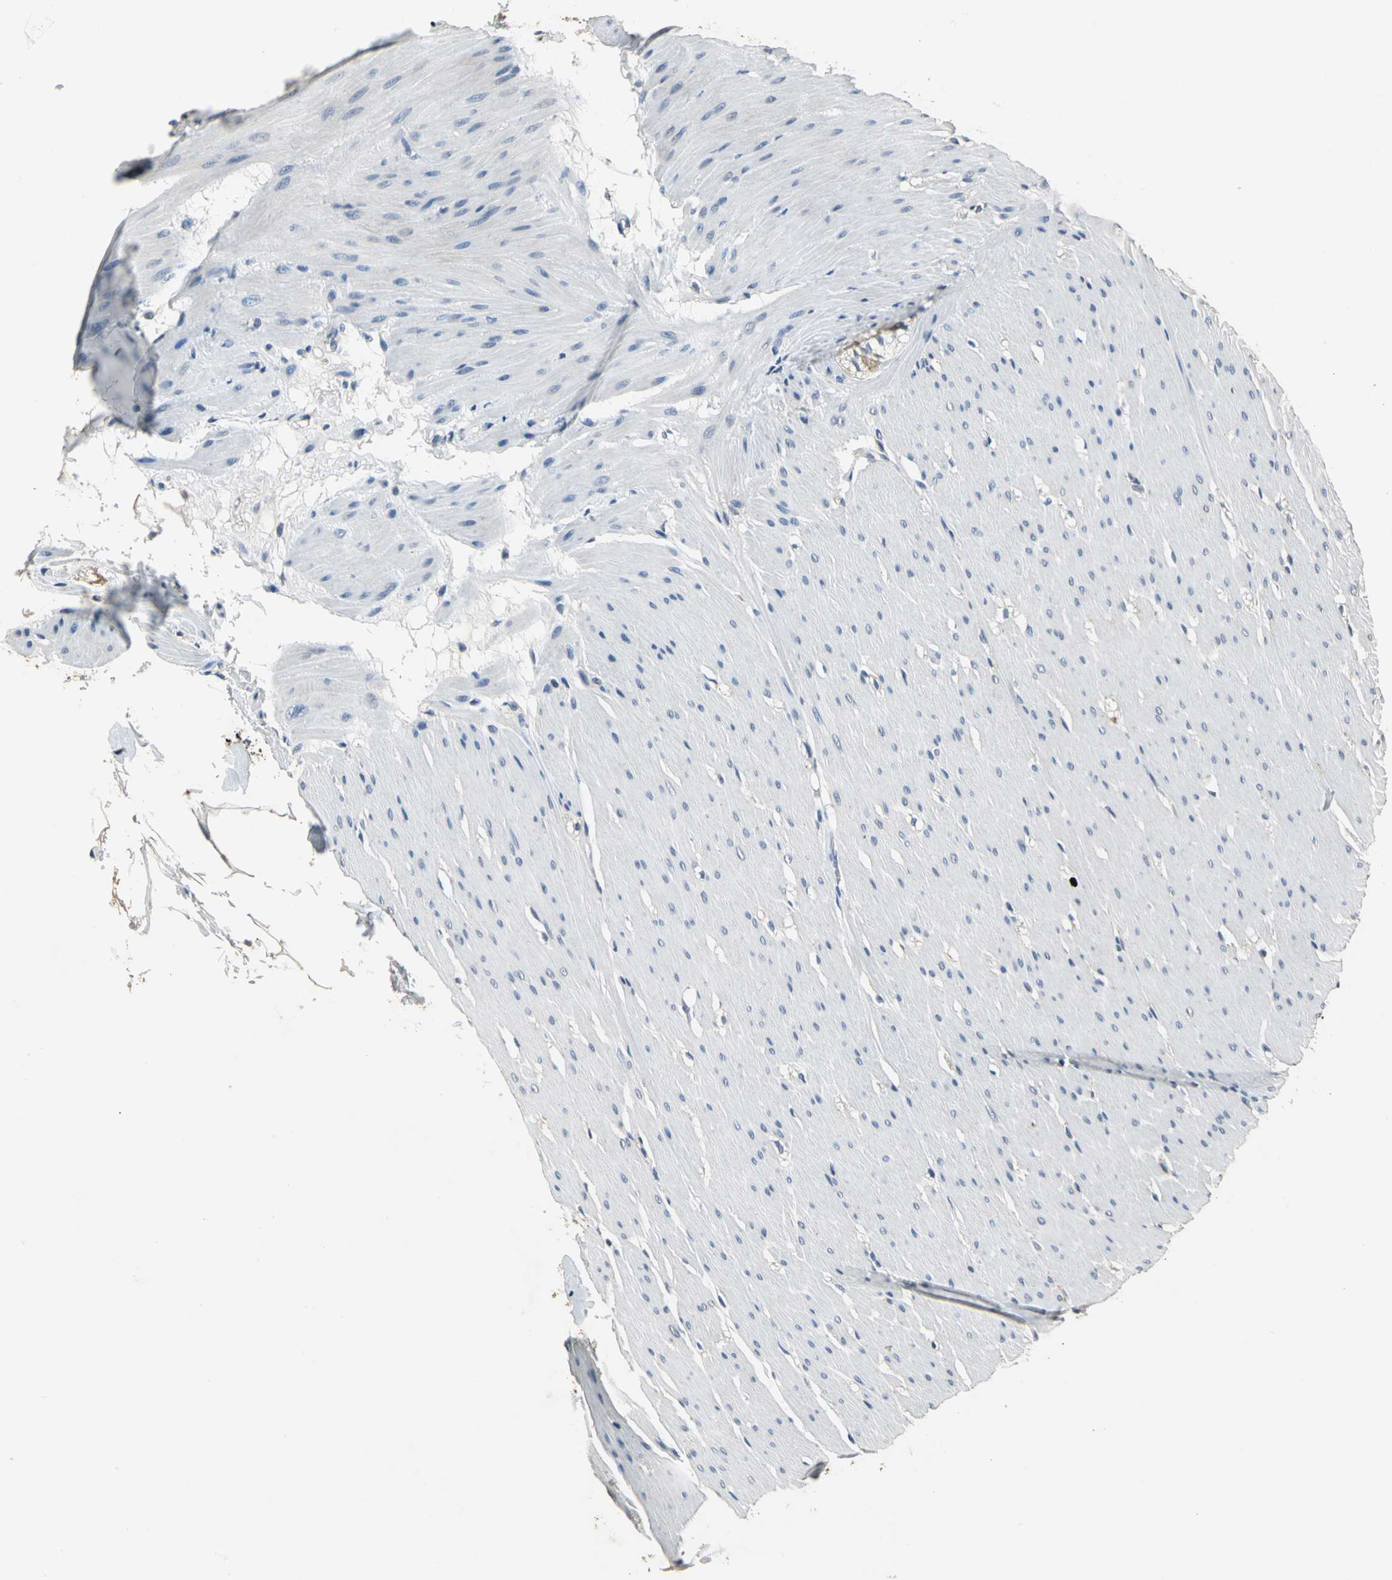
{"staining": {"intensity": "weak", "quantity": "<25%", "location": "cytoplasmic/membranous"}, "tissue": "smooth muscle", "cell_type": "Smooth muscle cells", "image_type": "normal", "snomed": [{"axis": "morphology", "description": "Normal tissue, NOS"}, {"axis": "topography", "description": "Smooth muscle"}, {"axis": "topography", "description": "Colon"}], "caption": "The immunohistochemistry micrograph has no significant positivity in smooth muscle cells of smooth muscle. (Stains: DAB (3,3'-diaminobenzidine) immunohistochemistry (IHC) with hematoxylin counter stain, Microscopy: brightfield microscopy at high magnification).", "gene": "OCLN", "patient": {"sex": "male", "age": 67}}